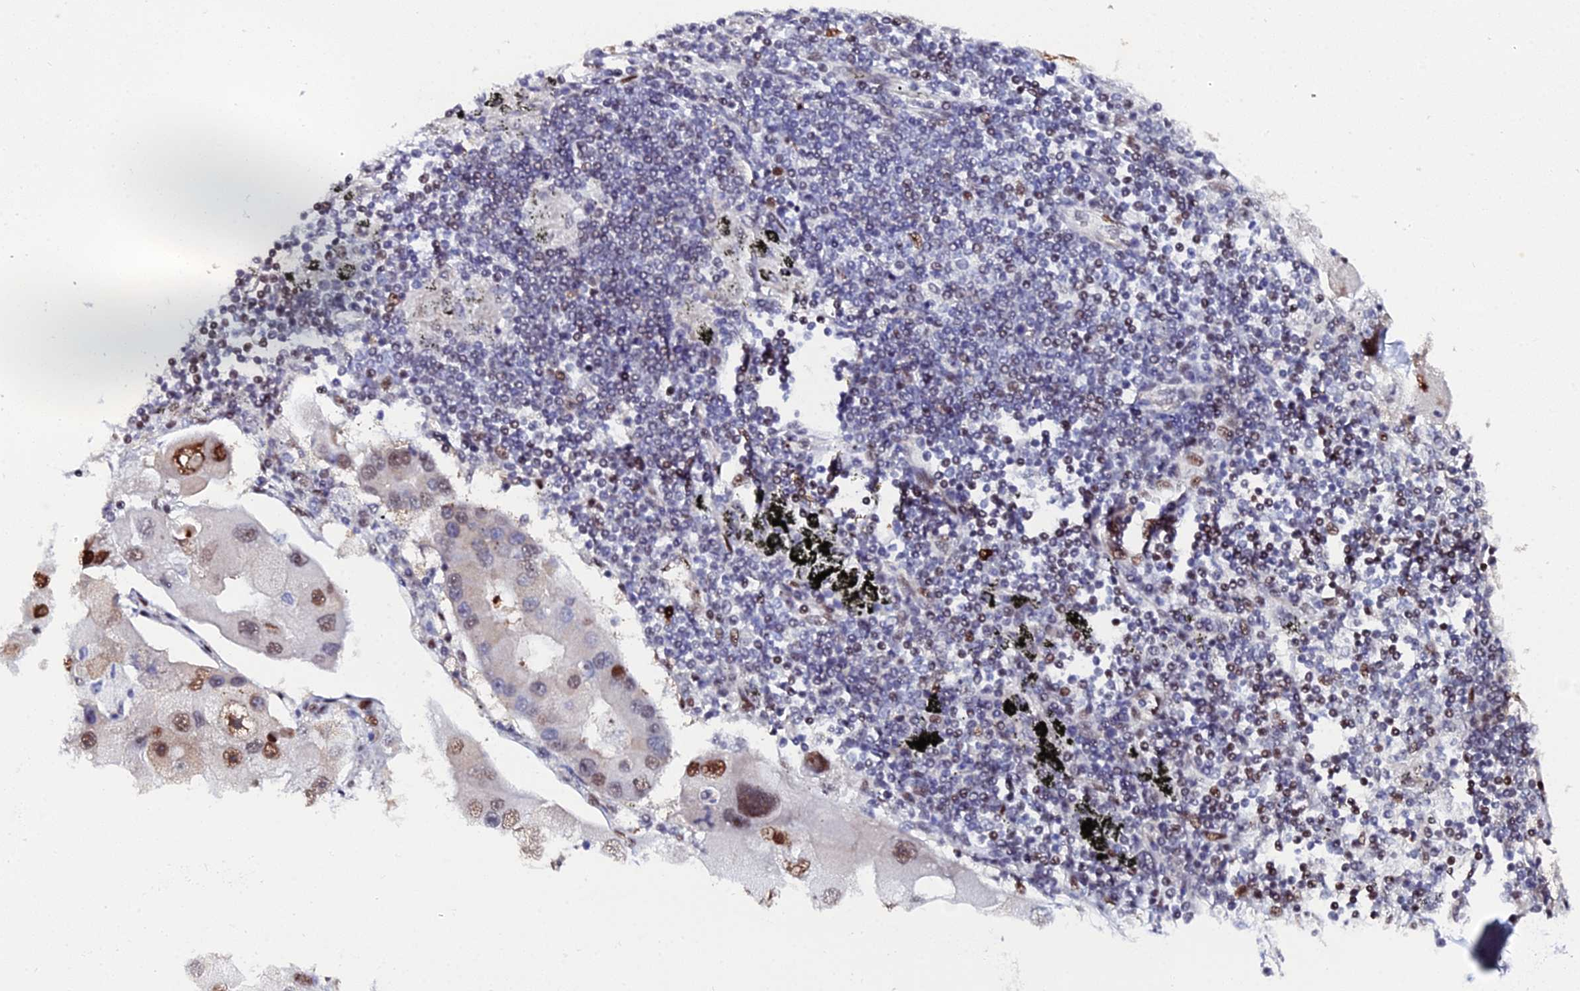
{"staining": {"intensity": "strong", "quantity": "25%-75%", "location": "nuclear"}, "tissue": "lung cancer", "cell_type": "Tumor cells", "image_type": "cancer", "snomed": [{"axis": "morphology", "description": "Adenocarcinoma, NOS"}, {"axis": "topography", "description": "Lung"}], "caption": "Adenocarcinoma (lung) stained with a brown dye shows strong nuclear positive staining in approximately 25%-75% of tumor cells.", "gene": "TIFA", "patient": {"sex": "female", "age": 54}}